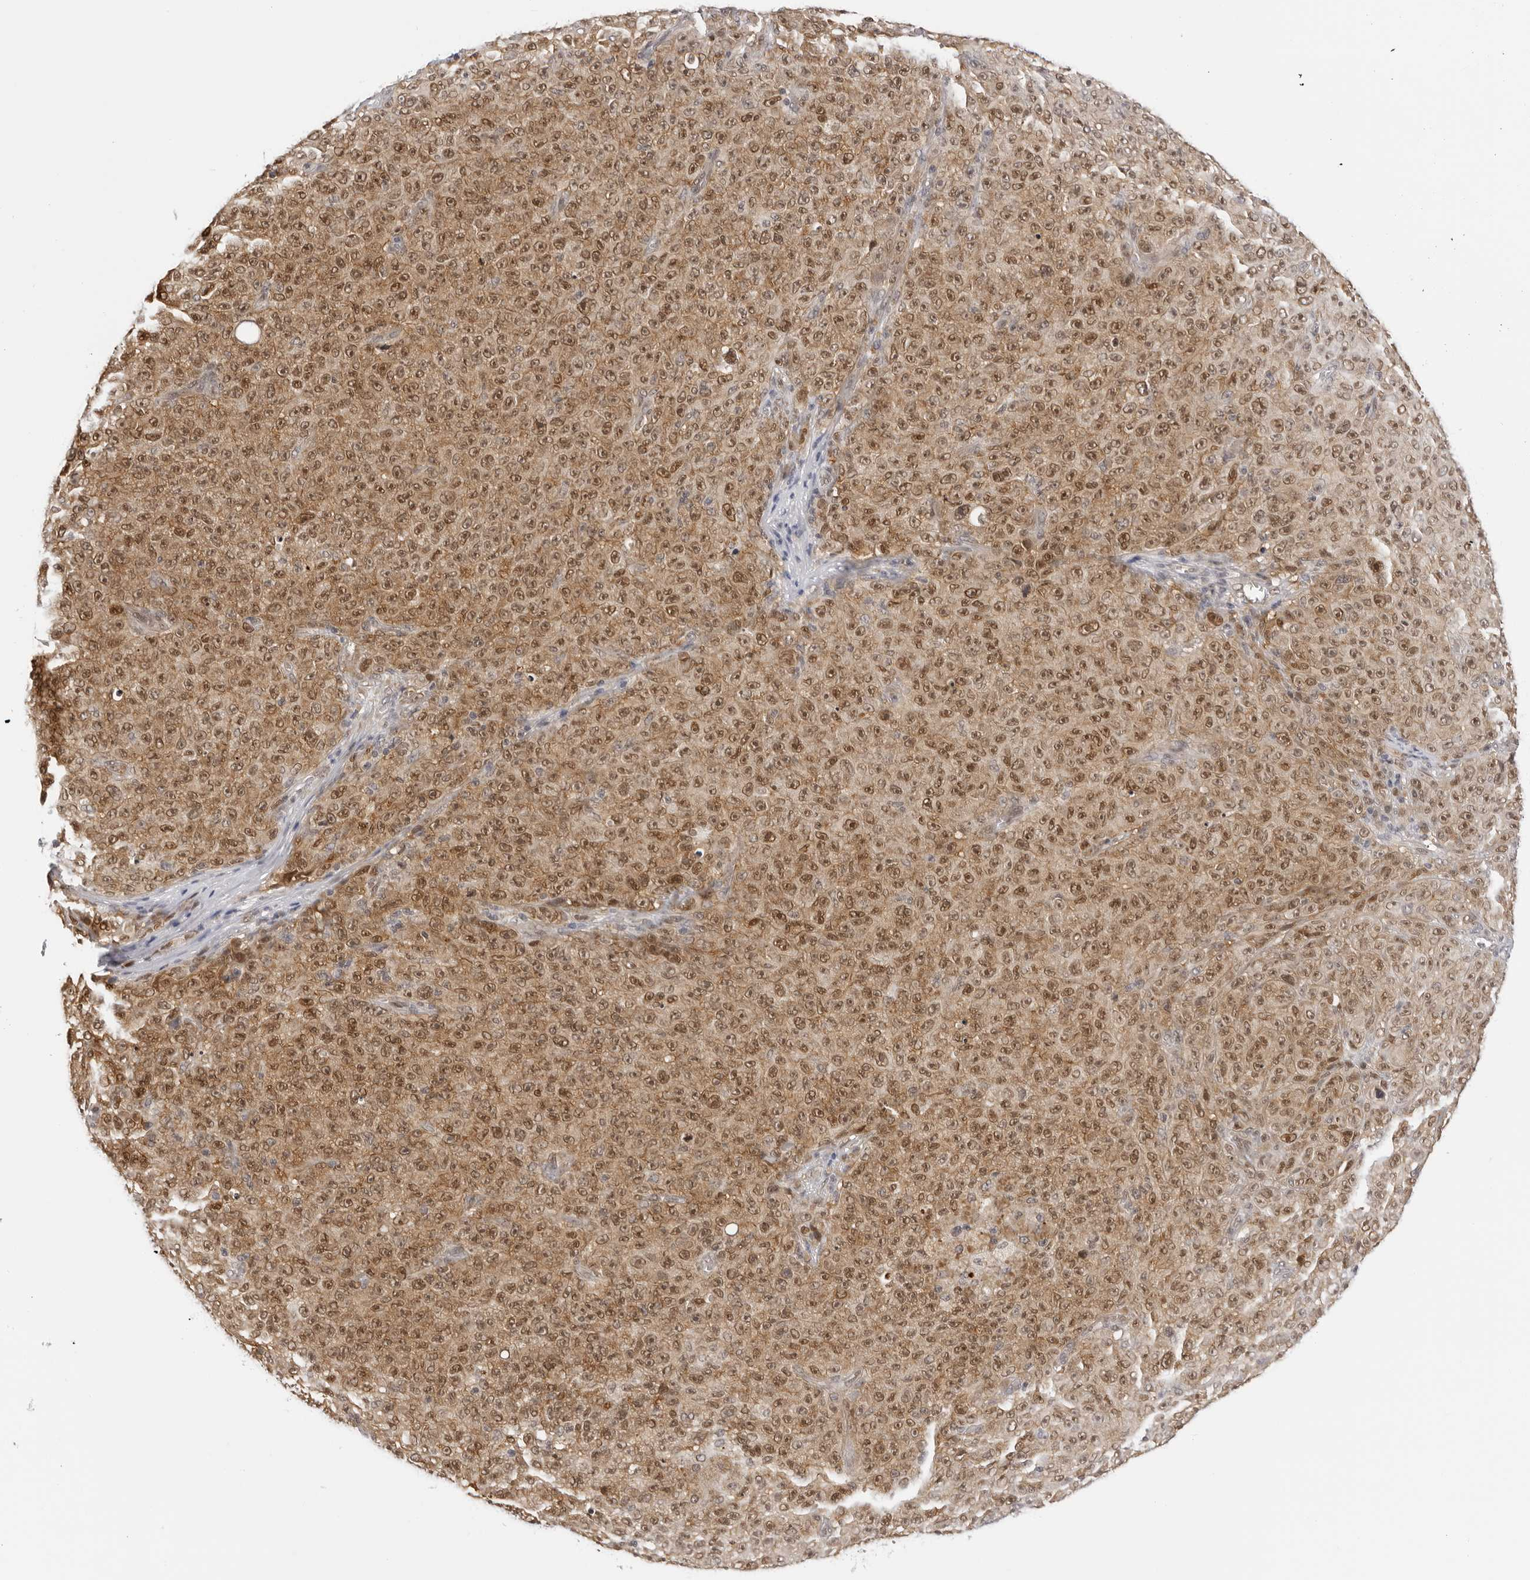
{"staining": {"intensity": "moderate", "quantity": ">75%", "location": "cytoplasmic/membranous,nuclear"}, "tissue": "melanoma", "cell_type": "Tumor cells", "image_type": "cancer", "snomed": [{"axis": "morphology", "description": "Malignant melanoma, NOS"}, {"axis": "topography", "description": "Skin"}], "caption": "Tumor cells display moderate cytoplasmic/membranous and nuclear expression in approximately >75% of cells in malignant melanoma. The staining is performed using DAB brown chromogen to label protein expression. The nuclei are counter-stained blue using hematoxylin.", "gene": "WDR77", "patient": {"sex": "female", "age": 82}}